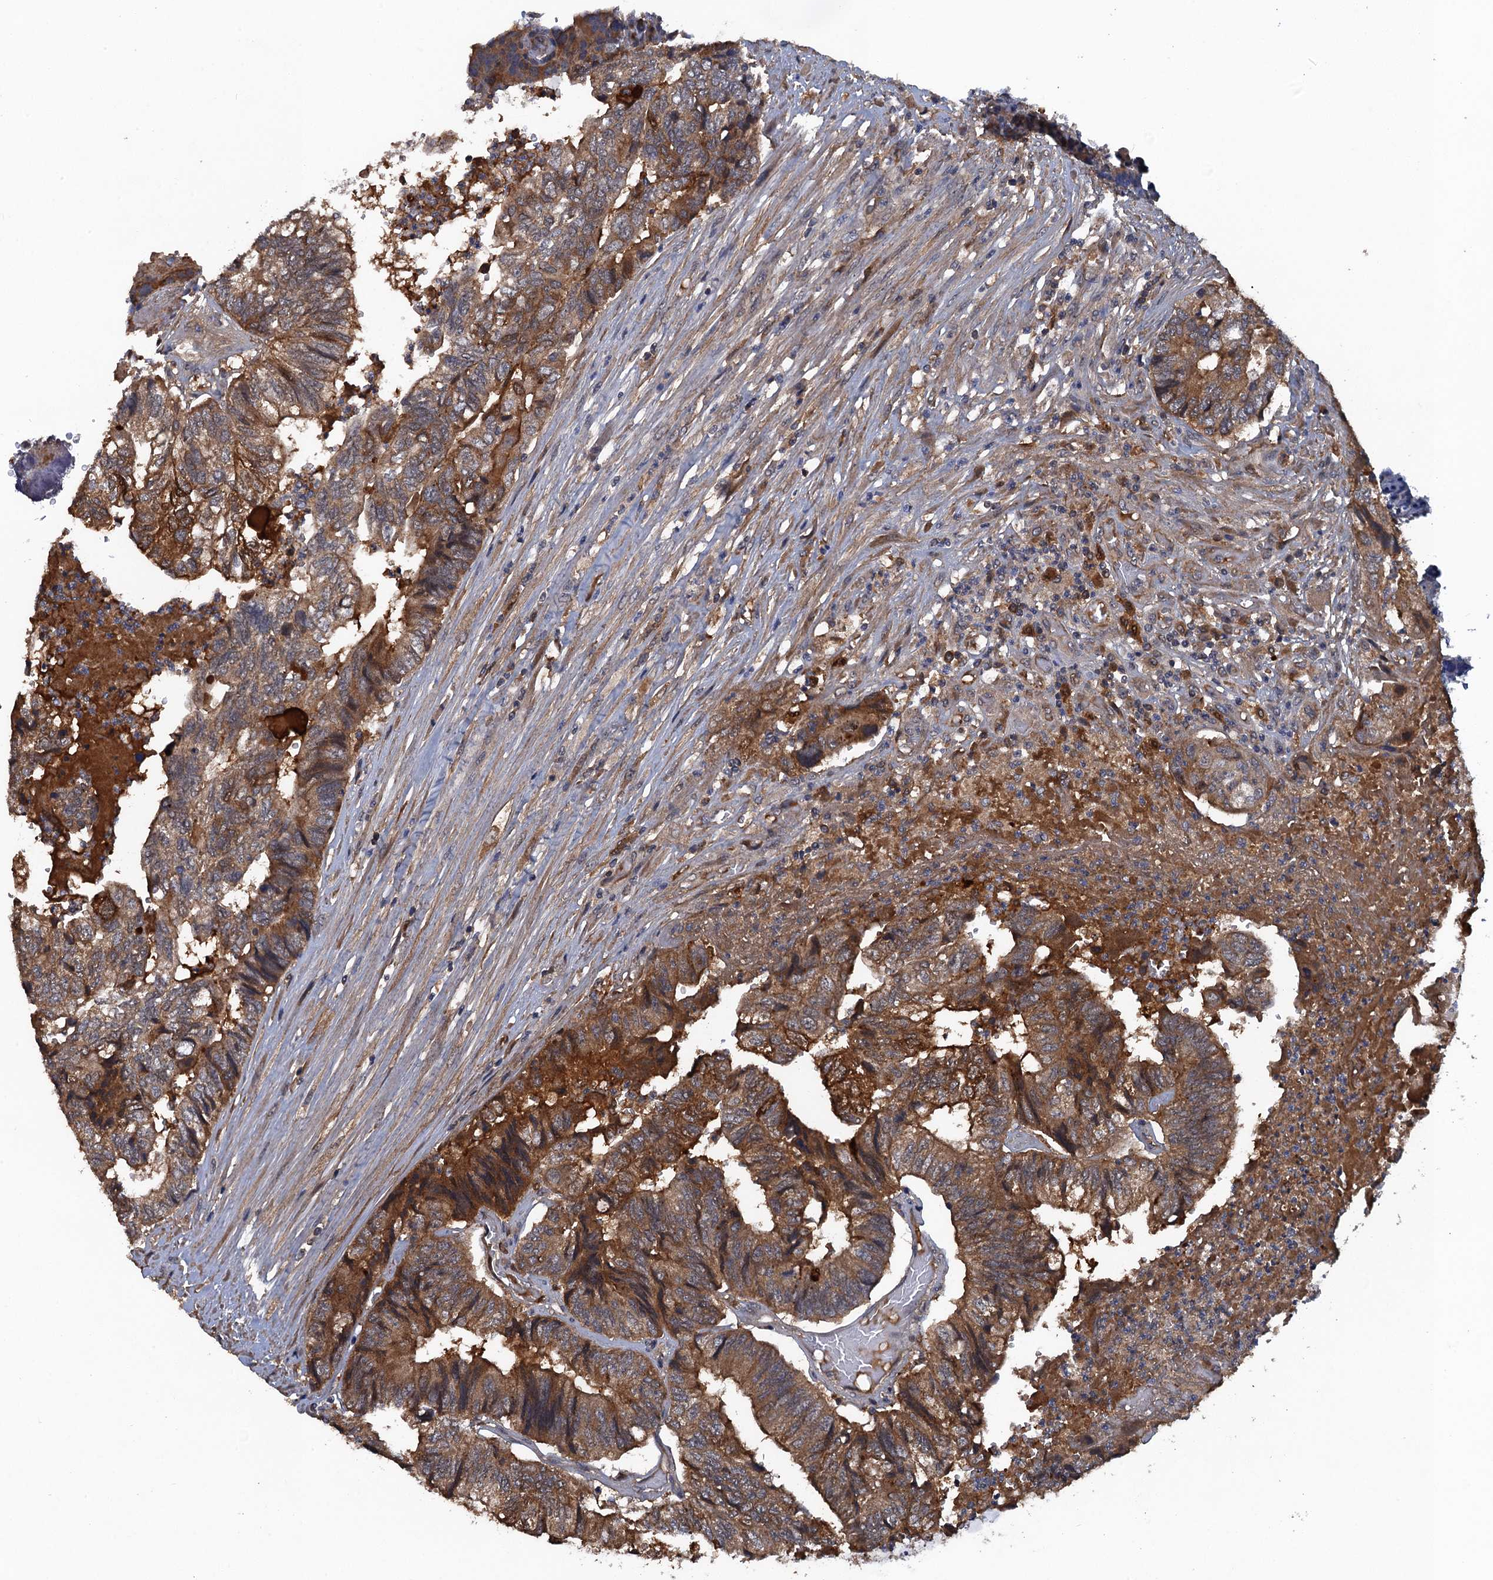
{"staining": {"intensity": "moderate", "quantity": ">75%", "location": "cytoplasmic/membranous"}, "tissue": "colorectal cancer", "cell_type": "Tumor cells", "image_type": "cancer", "snomed": [{"axis": "morphology", "description": "Adenocarcinoma, NOS"}, {"axis": "topography", "description": "Colon"}], "caption": "Human adenocarcinoma (colorectal) stained with a brown dye reveals moderate cytoplasmic/membranous positive staining in about >75% of tumor cells.", "gene": "HAPLN3", "patient": {"sex": "female", "age": 67}}